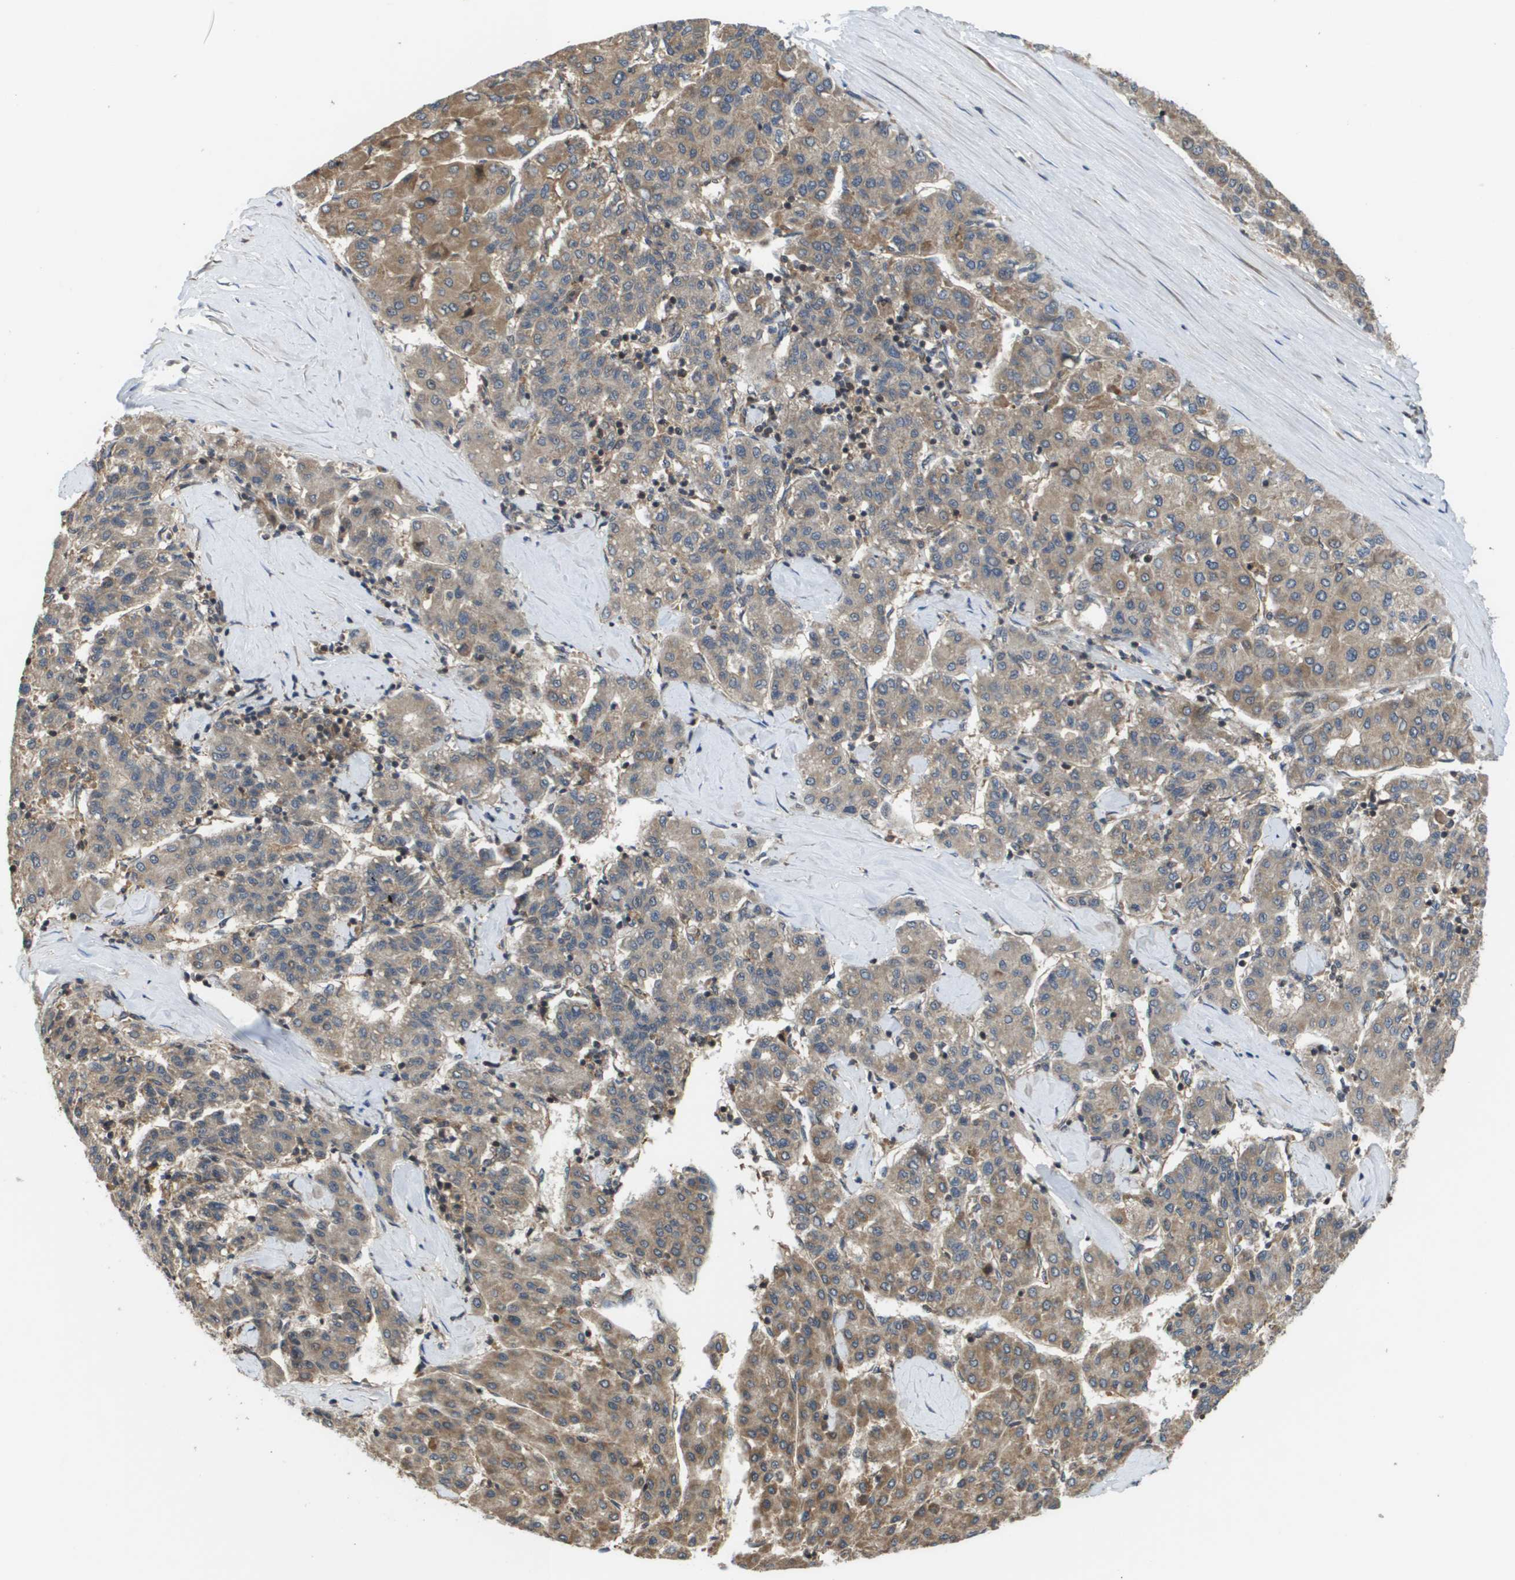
{"staining": {"intensity": "weak", "quantity": "25%-75%", "location": "cytoplasmic/membranous"}, "tissue": "liver cancer", "cell_type": "Tumor cells", "image_type": "cancer", "snomed": [{"axis": "morphology", "description": "Carcinoma, Hepatocellular, NOS"}, {"axis": "topography", "description": "Liver"}], "caption": "Weak cytoplasmic/membranous expression is appreciated in about 25%-75% of tumor cells in liver cancer (hepatocellular carcinoma). Immunohistochemistry stains the protein in brown and the nuclei are stained blue.", "gene": "RBM38", "patient": {"sex": "male", "age": 65}}